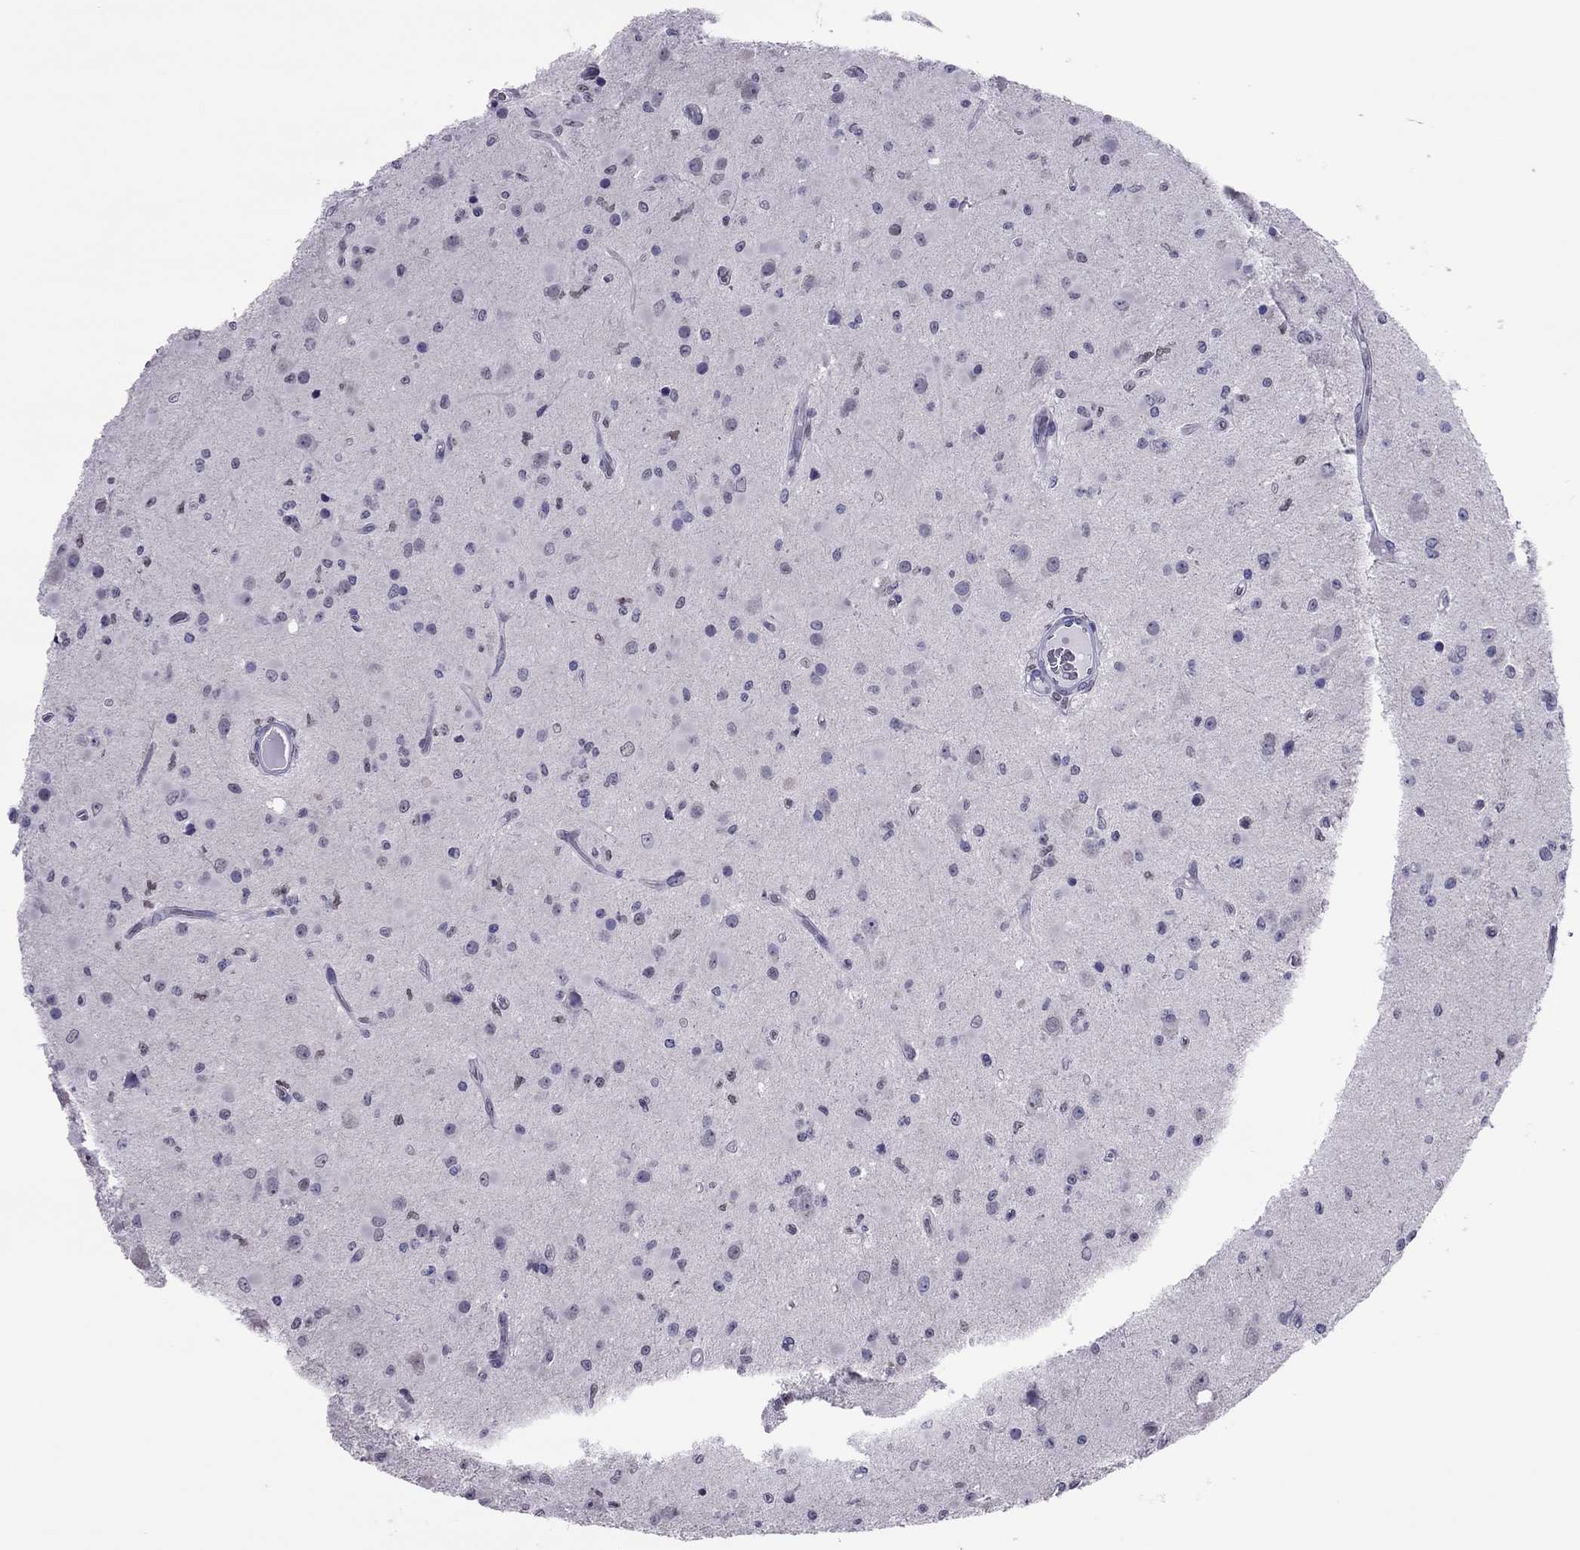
{"staining": {"intensity": "negative", "quantity": "none", "location": "none"}, "tissue": "glioma", "cell_type": "Tumor cells", "image_type": "cancer", "snomed": [{"axis": "morphology", "description": "Glioma, malignant, Low grade"}, {"axis": "topography", "description": "Brain"}], "caption": "A high-resolution histopathology image shows immunohistochemistry (IHC) staining of low-grade glioma (malignant), which displays no significant staining in tumor cells. The staining is performed using DAB brown chromogen with nuclei counter-stained in using hematoxylin.", "gene": "SPINT3", "patient": {"sex": "female", "age": 45}}